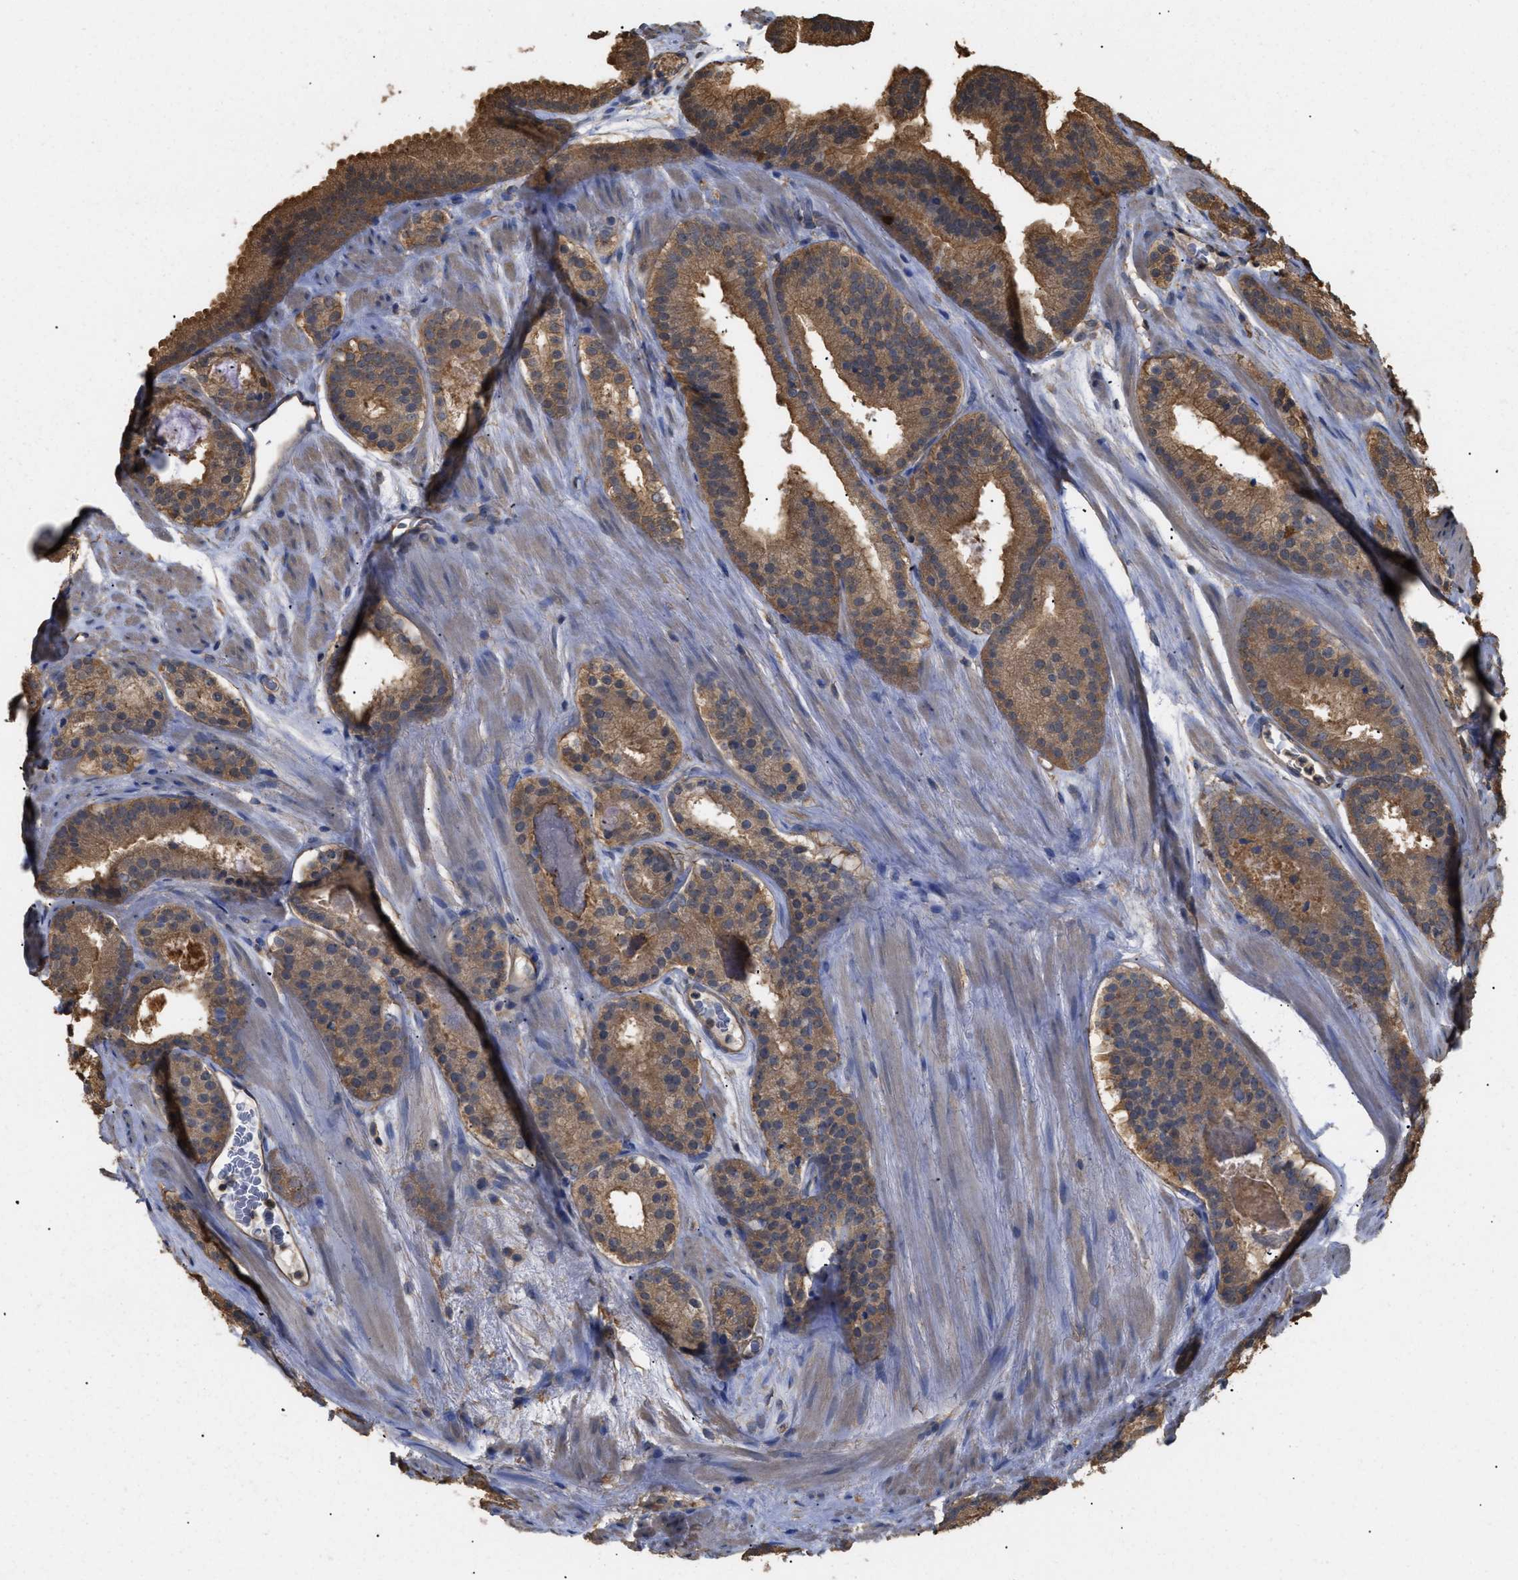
{"staining": {"intensity": "moderate", "quantity": ">75%", "location": "cytoplasmic/membranous"}, "tissue": "prostate cancer", "cell_type": "Tumor cells", "image_type": "cancer", "snomed": [{"axis": "morphology", "description": "Adenocarcinoma, Low grade"}, {"axis": "topography", "description": "Prostate"}], "caption": "Tumor cells exhibit moderate cytoplasmic/membranous positivity in approximately >75% of cells in low-grade adenocarcinoma (prostate).", "gene": "CALM1", "patient": {"sex": "male", "age": 69}}